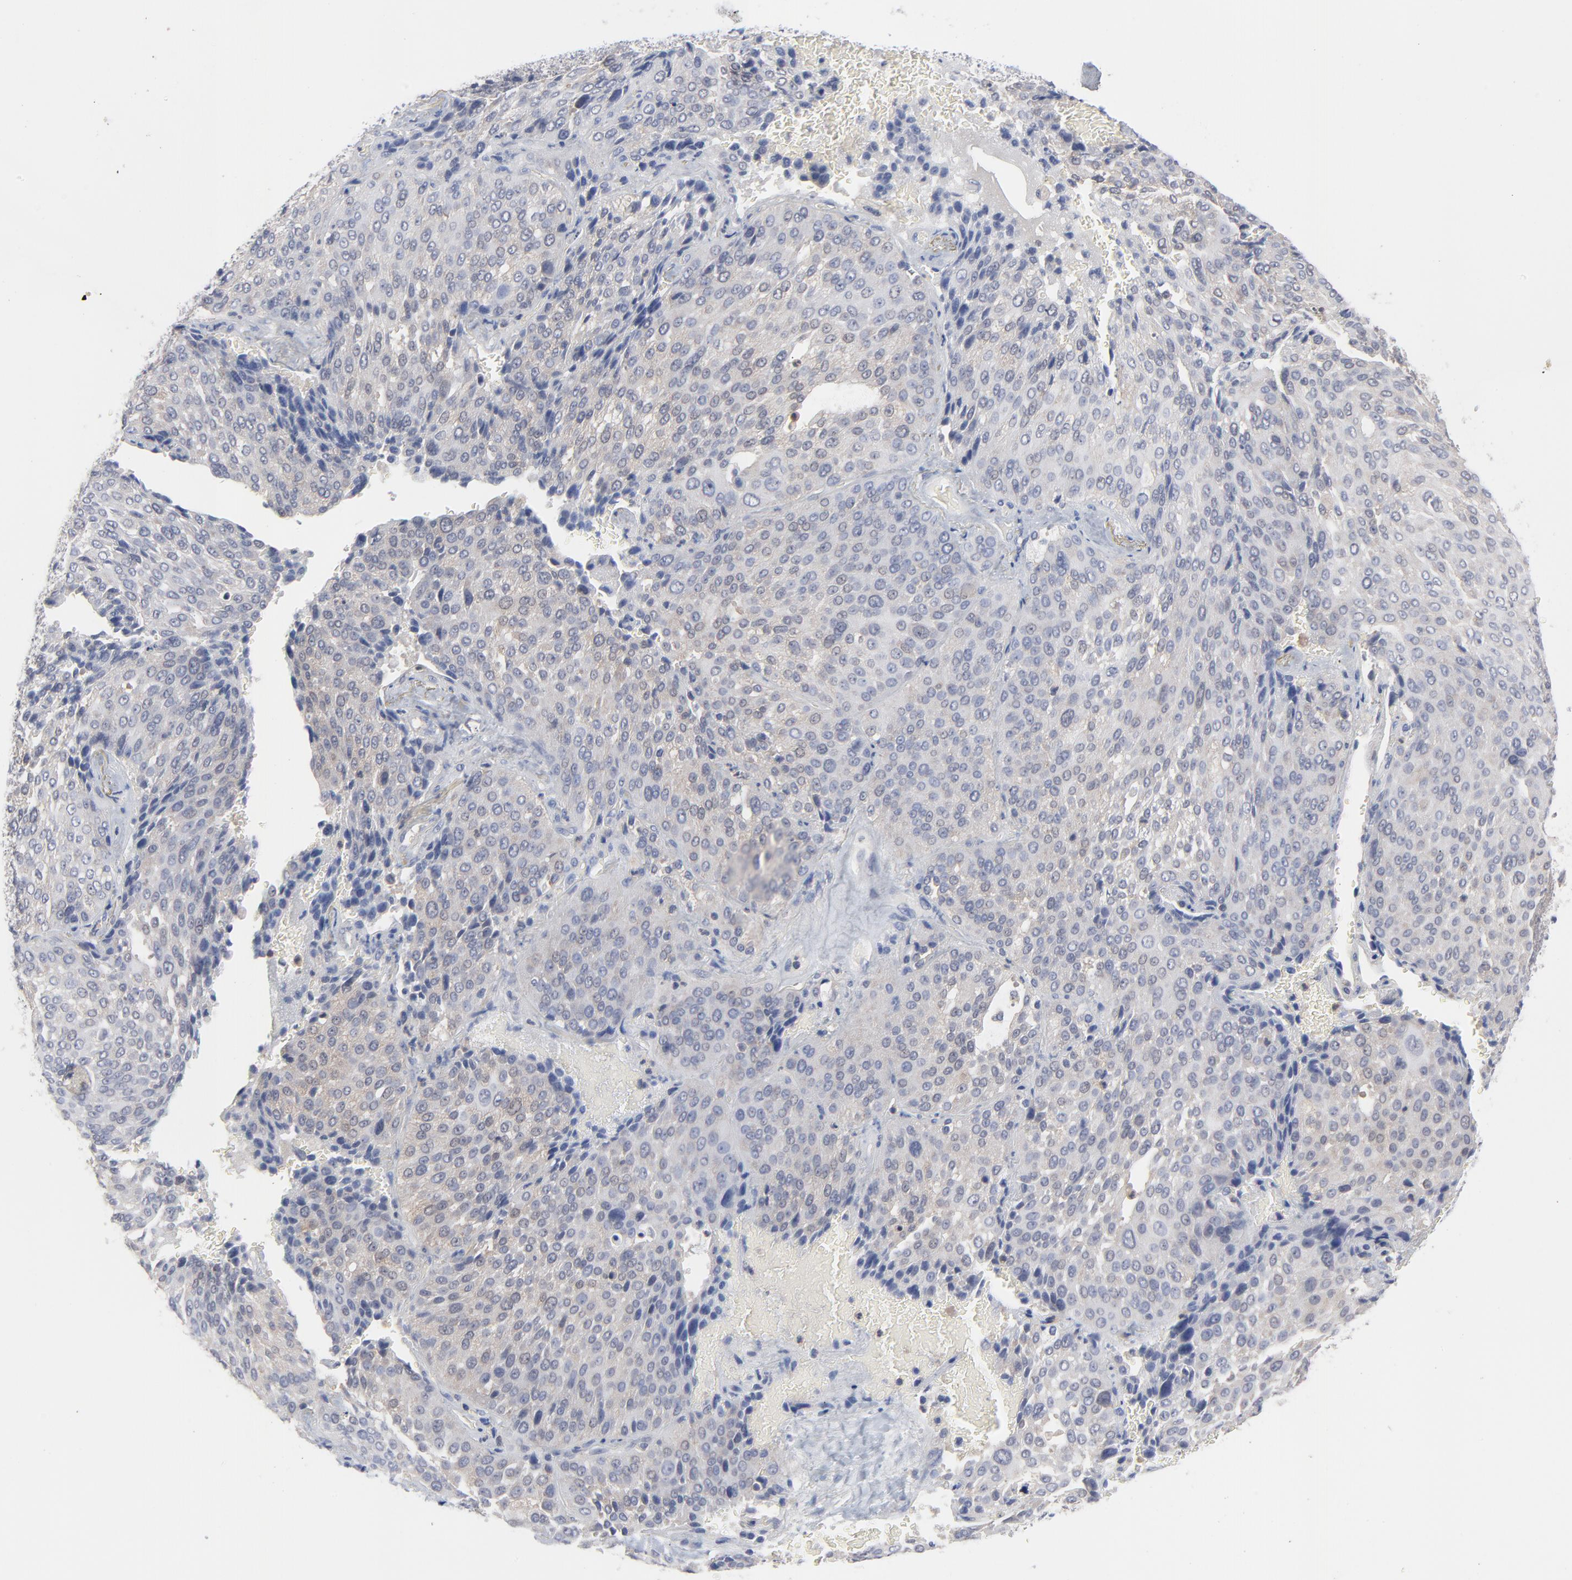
{"staining": {"intensity": "negative", "quantity": "none", "location": "none"}, "tissue": "lung cancer", "cell_type": "Tumor cells", "image_type": "cancer", "snomed": [{"axis": "morphology", "description": "Squamous cell carcinoma, NOS"}, {"axis": "topography", "description": "Lung"}], "caption": "Lung cancer (squamous cell carcinoma) was stained to show a protein in brown. There is no significant positivity in tumor cells.", "gene": "CAB39L", "patient": {"sex": "male", "age": 54}}